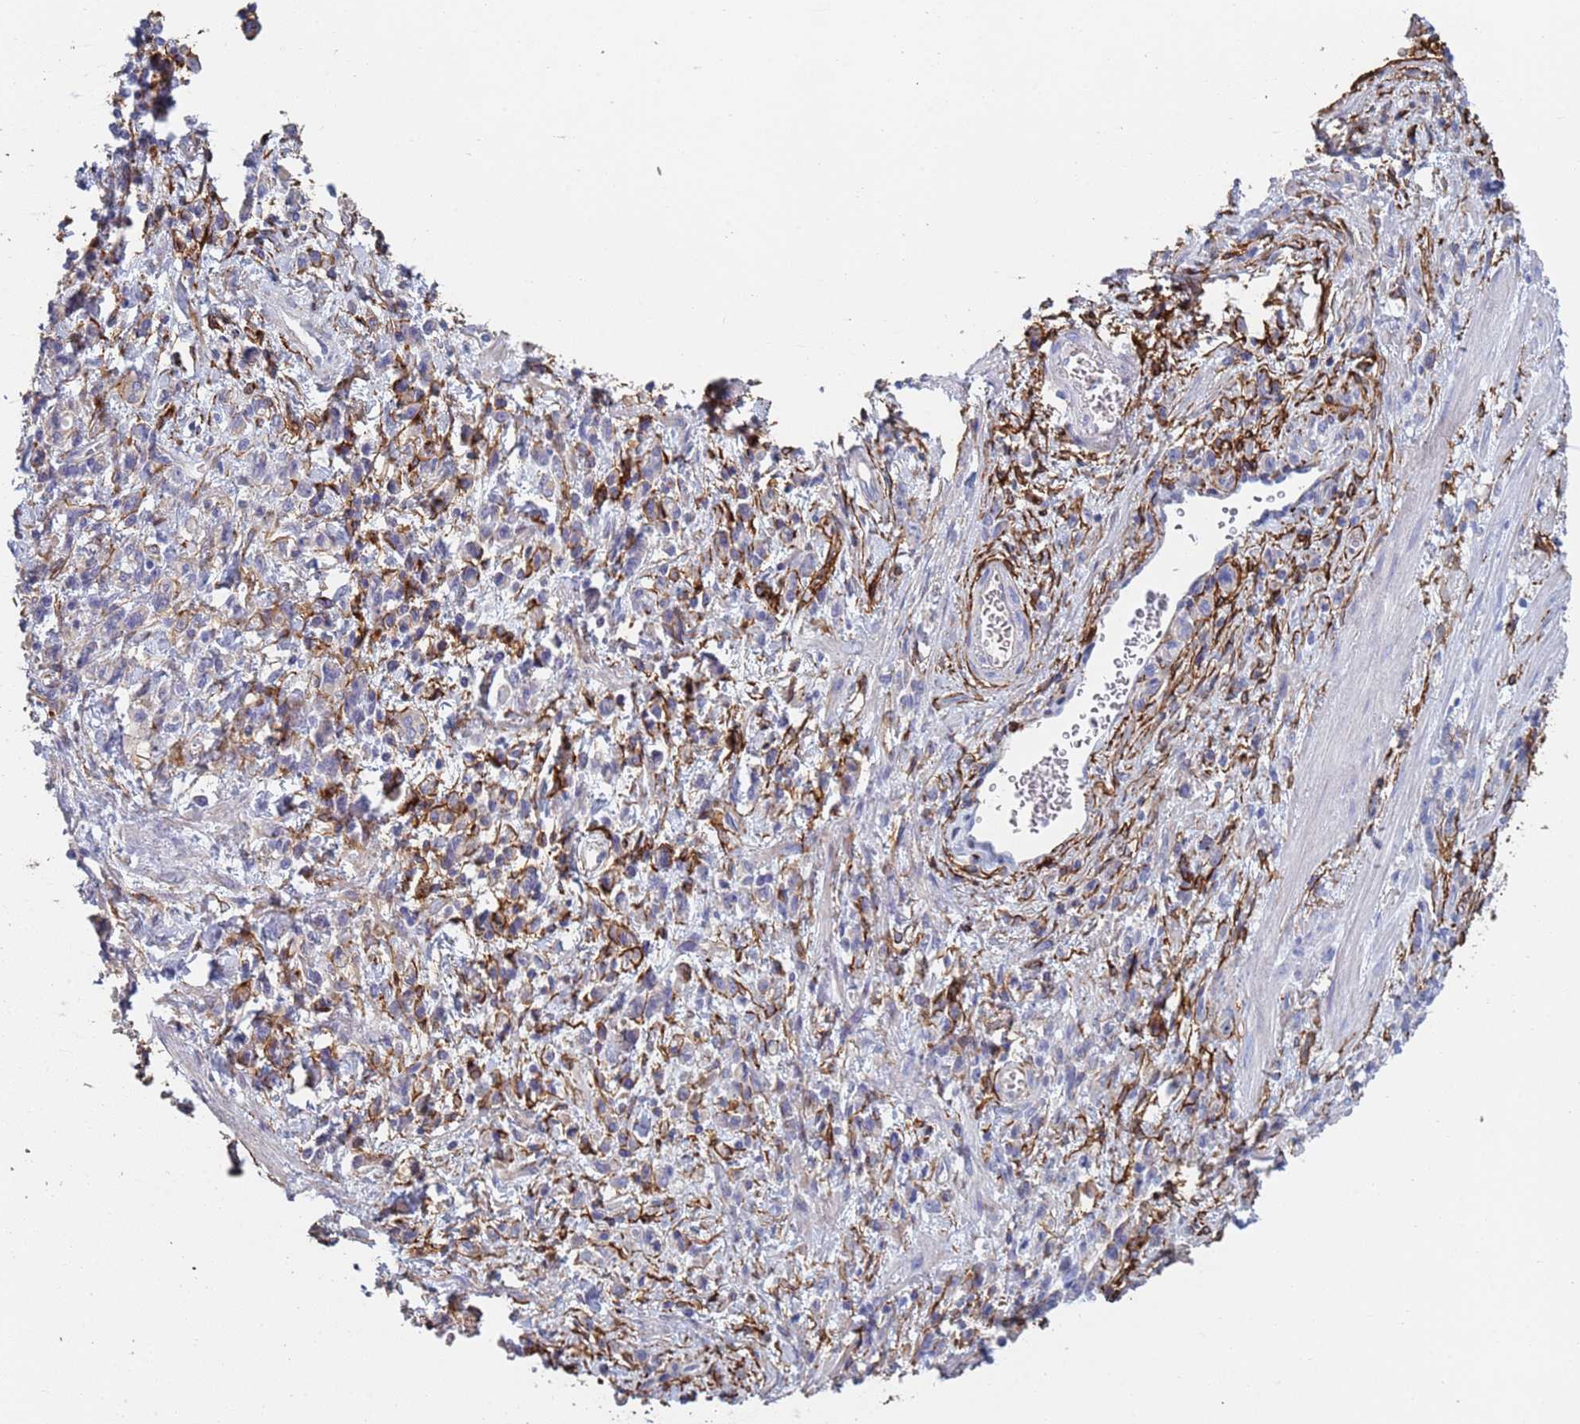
{"staining": {"intensity": "negative", "quantity": "none", "location": "none"}, "tissue": "stomach cancer", "cell_type": "Tumor cells", "image_type": "cancer", "snomed": [{"axis": "morphology", "description": "Adenocarcinoma, NOS"}, {"axis": "topography", "description": "Stomach"}], "caption": "The photomicrograph reveals no staining of tumor cells in stomach cancer (adenocarcinoma).", "gene": "ABCA8", "patient": {"sex": "male", "age": 77}}